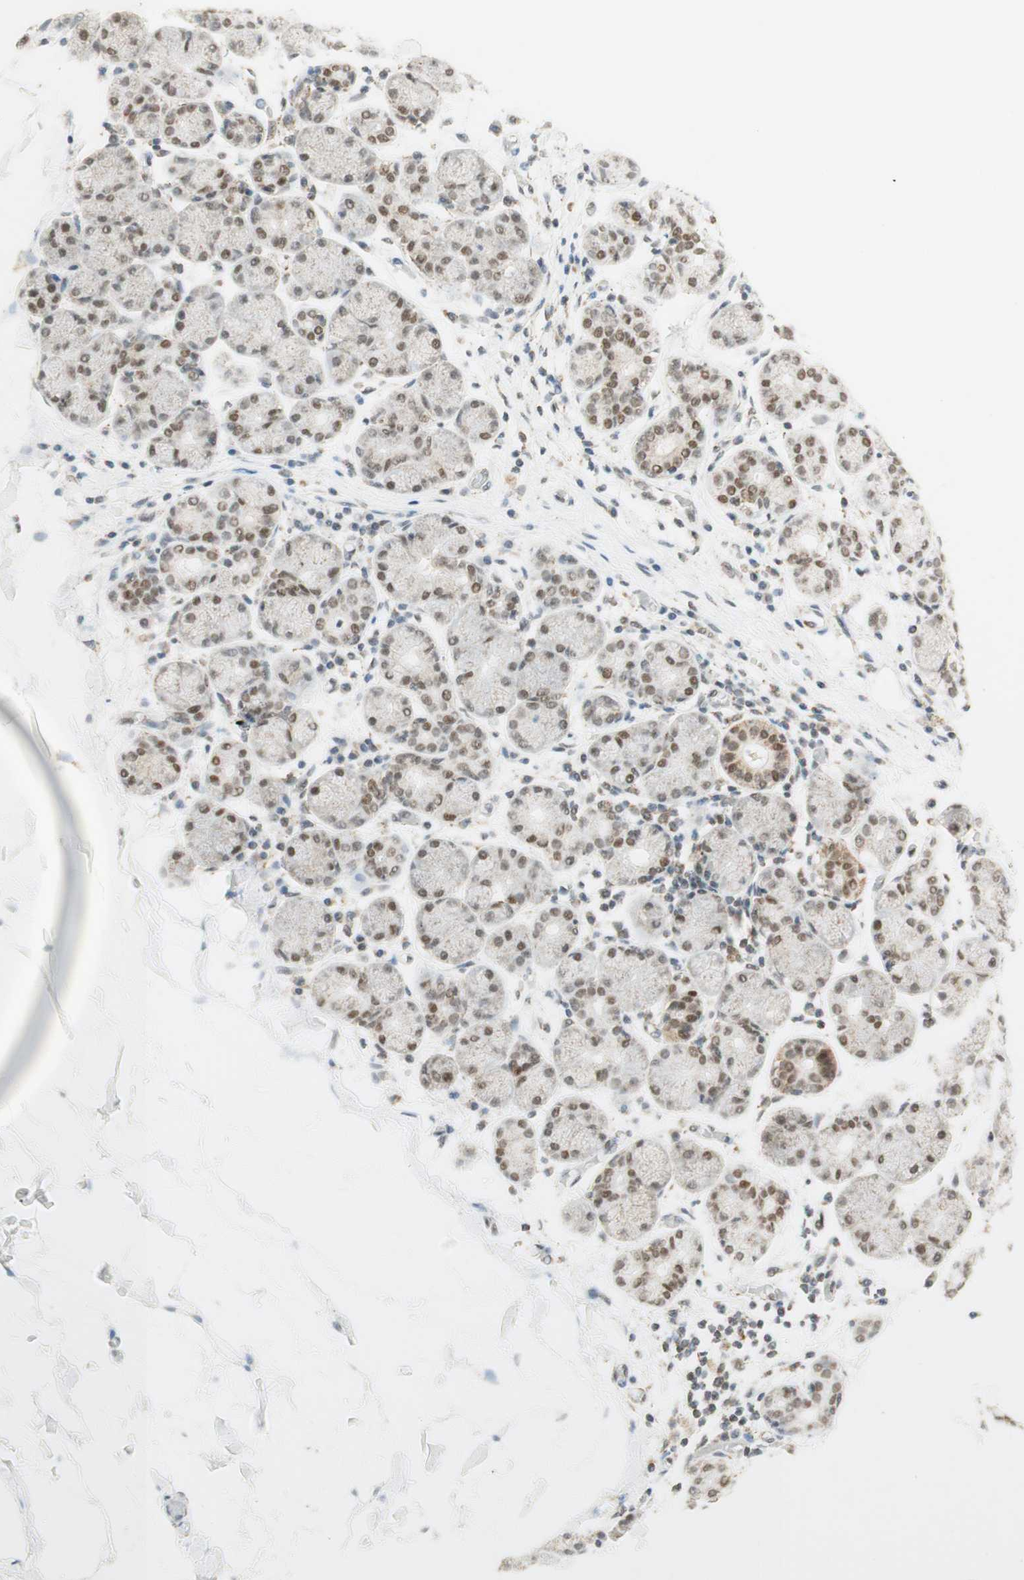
{"staining": {"intensity": "moderate", "quantity": "25%-75%", "location": "nuclear"}, "tissue": "salivary gland", "cell_type": "Glandular cells", "image_type": "normal", "snomed": [{"axis": "morphology", "description": "Normal tissue, NOS"}, {"axis": "topography", "description": "Salivary gland"}], "caption": "This micrograph shows immunohistochemistry staining of benign human salivary gland, with medium moderate nuclear expression in approximately 25%-75% of glandular cells.", "gene": "ZNF782", "patient": {"sex": "female", "age": 24}}